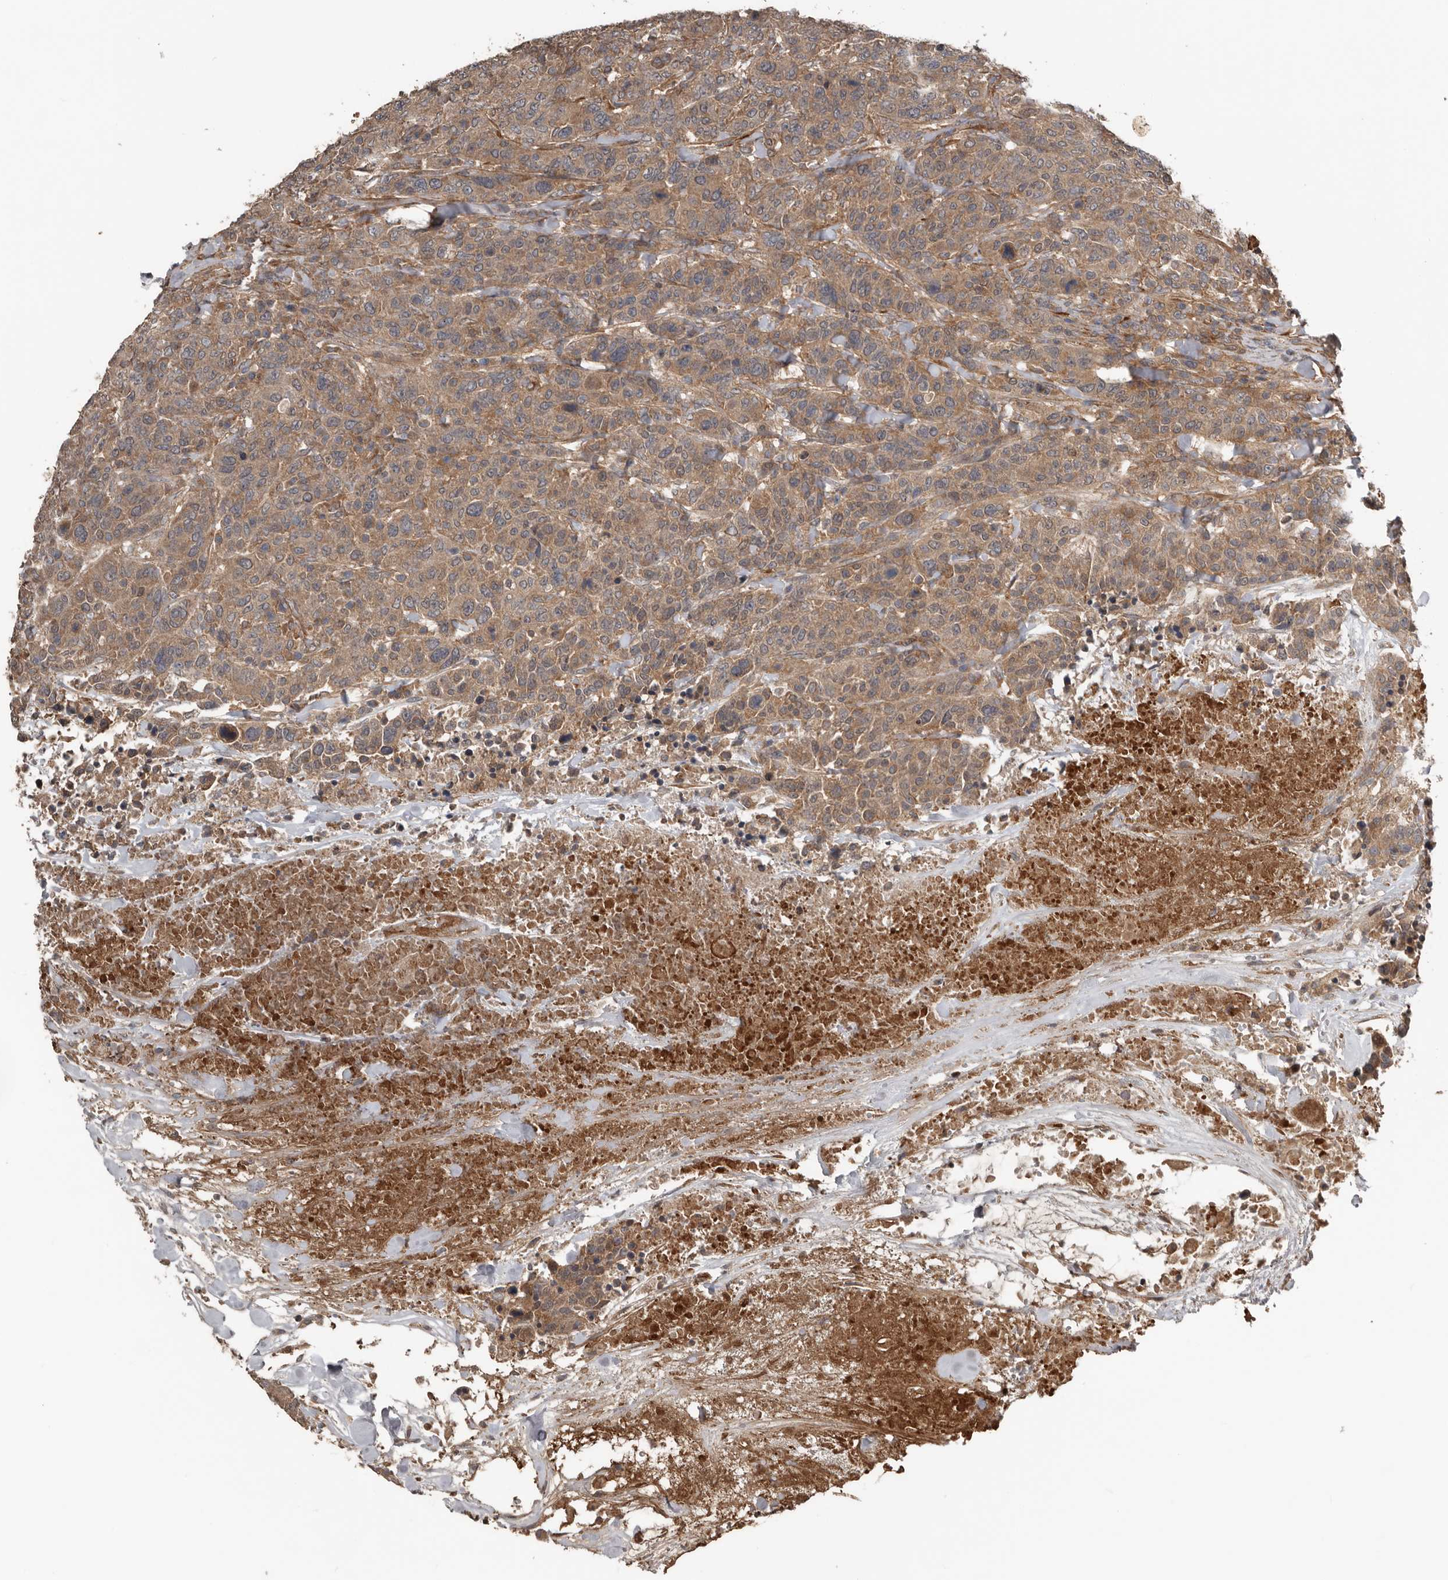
{"staining": {"intensity": "moderate", "quantity": ">75%", "location": "cytoplasmic/membranous"}, "tissue": "breast cancer", "cell_type": "Tumor cells", "image_type": "cancer", "snomed": [{"axis": "morphology", "description": "Duct carcinoma"}, {"axis": "topography", "description": "Breast"}], "caption": "The immunohistochemical stain highlights moderate cytoplasmic/membranous positivity in tumor cells of breast cancer (infiltrating ductal carcinoma) tissue.", "gene": "DNAJB4", "patient": {"sex": "female", "age": 37}}